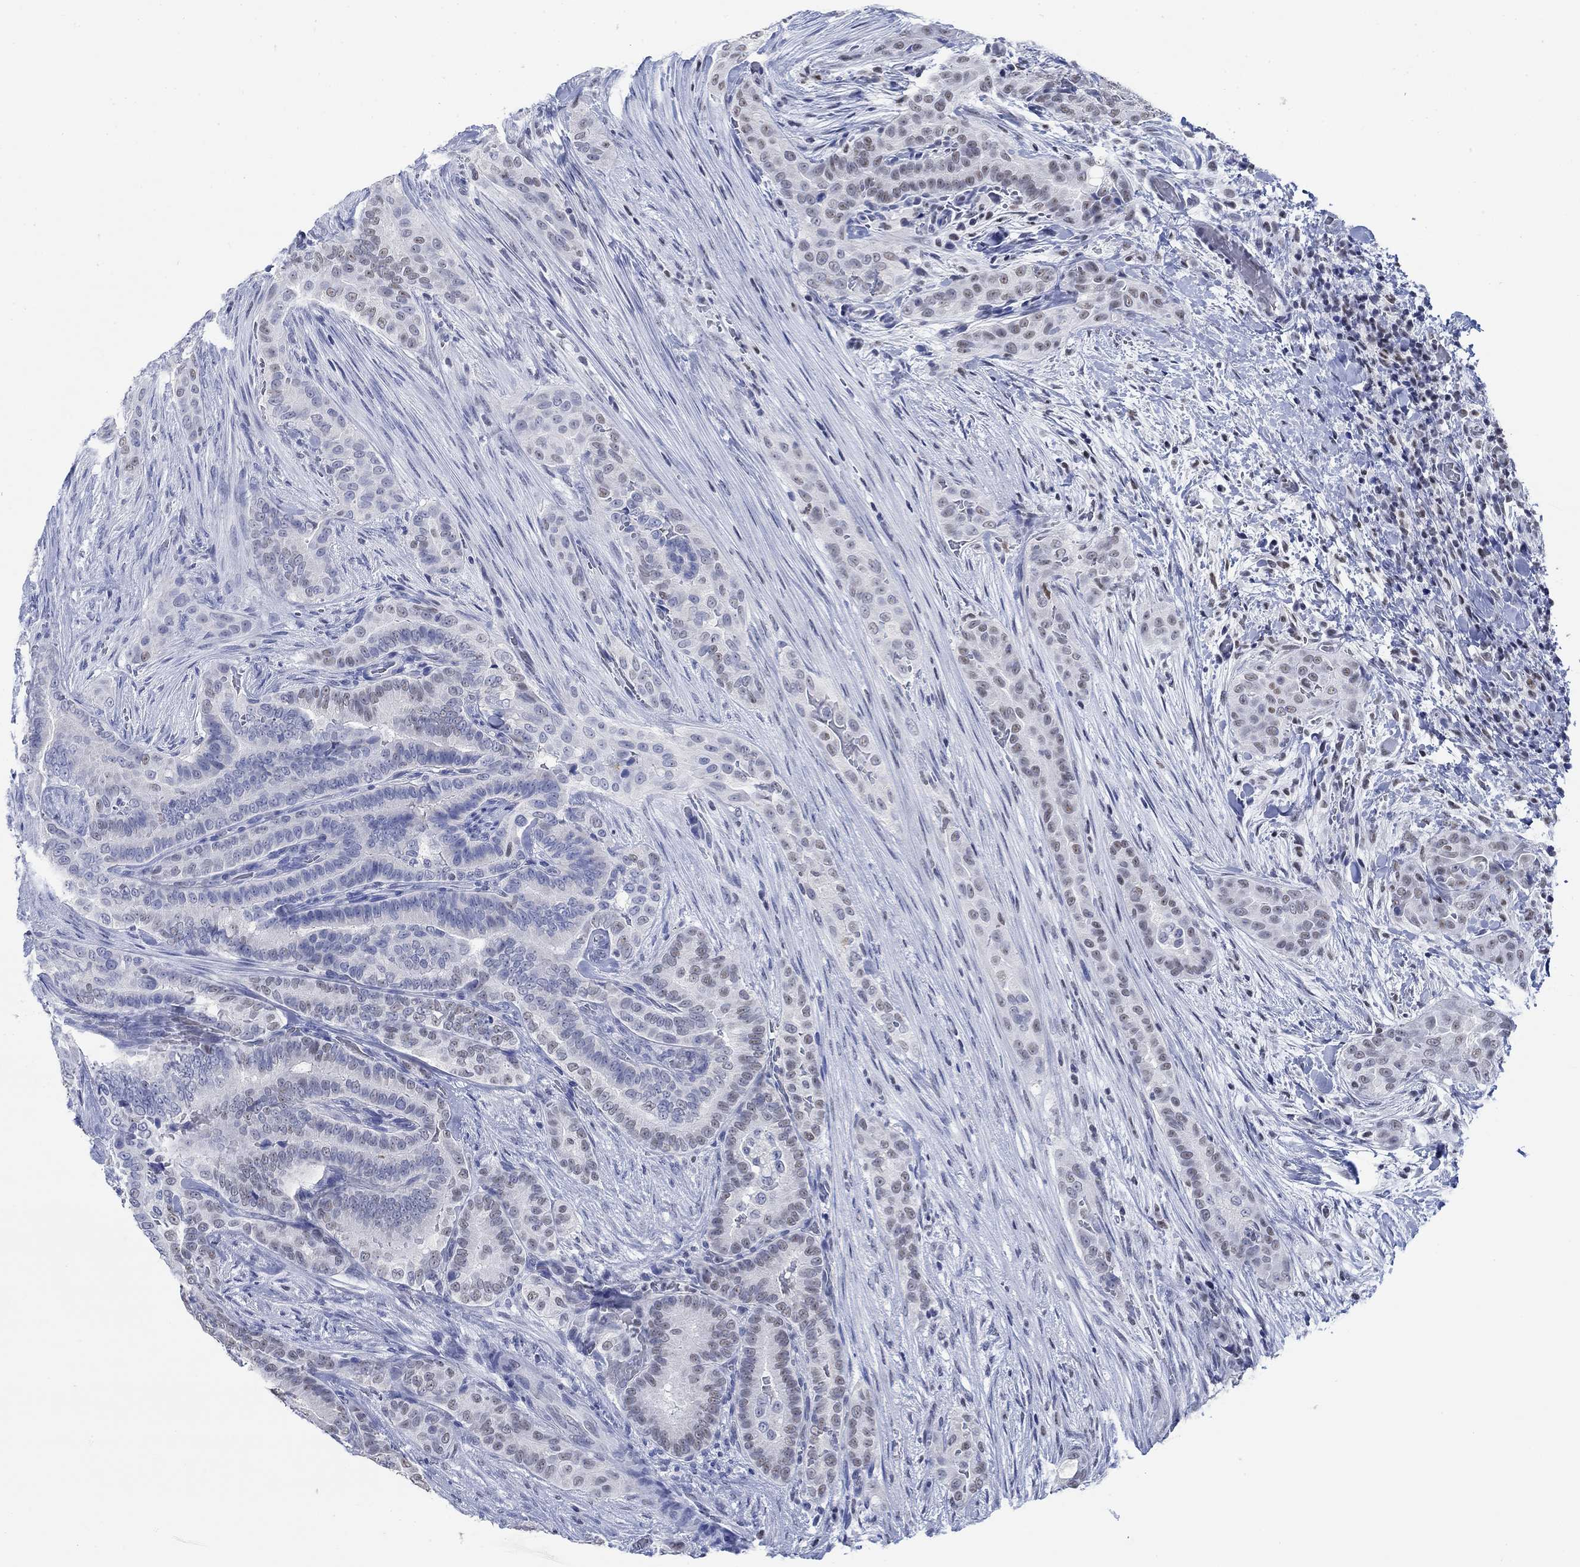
{"staining": {"intensity": "weak", "quantity": "<25%", "location": "nuclear"}, "tissue": "thyroid cancer", "cell_type": "Tumor cells", "image_type": "cancer", "snomed": [{"axis": "morphology", "description": "Papillary adenocarcinoma, NOS"}, {"axis": "topography", "description": "Thyroid gland"}], "caption": "An immunohistochemistry (IHC) histopathology image of thyroid cancer (papillary adenocarcinoma) is shown. There is no staining in tumor cells of thyroid cancer (papillary adenocarcinoma). (Brightfield microscopy of DAB (3,3'-diaminobenzidine) immunohistochemistry (IHC) at high magnification).", "gene": "PPP1R17", "patient": {"sex": "male", "age": 61}}